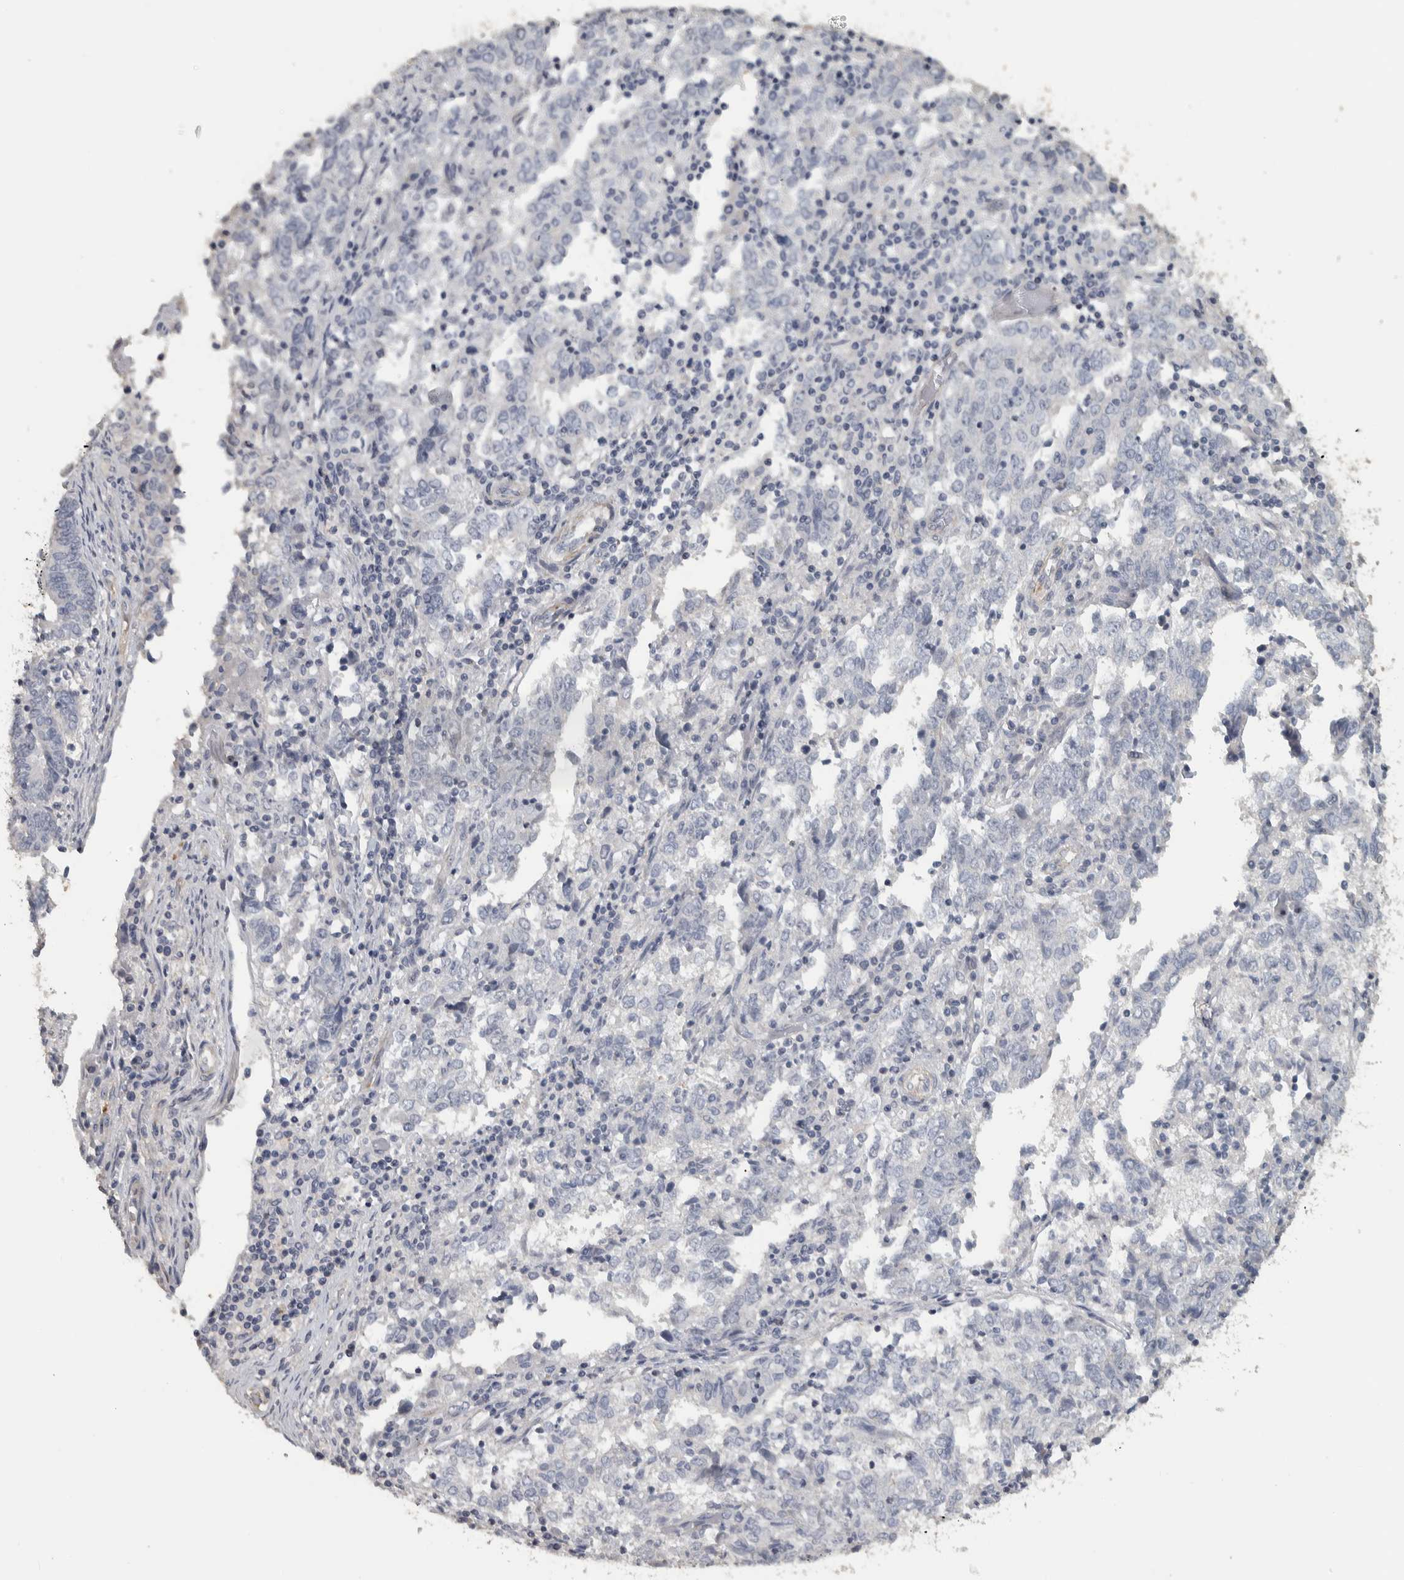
{"staining": {"intensity": "negative", "quantity": "none", "location": "none"}, "tissue": "endometrial cancer", "cell_type": "Tumor cells", "image_type": "cancer", "snomed": [{"axis": "morphology", "description": "Adenocarcinoma, NOS"}, {"axis": "topography", "description": "Endometrium"}], "caption": "IHC of human adenocarcinoma (endometrial) displays no positivity in tumor cells.", "gene": "DCAF10", "patient": {"sex": "female", "age": 80}}